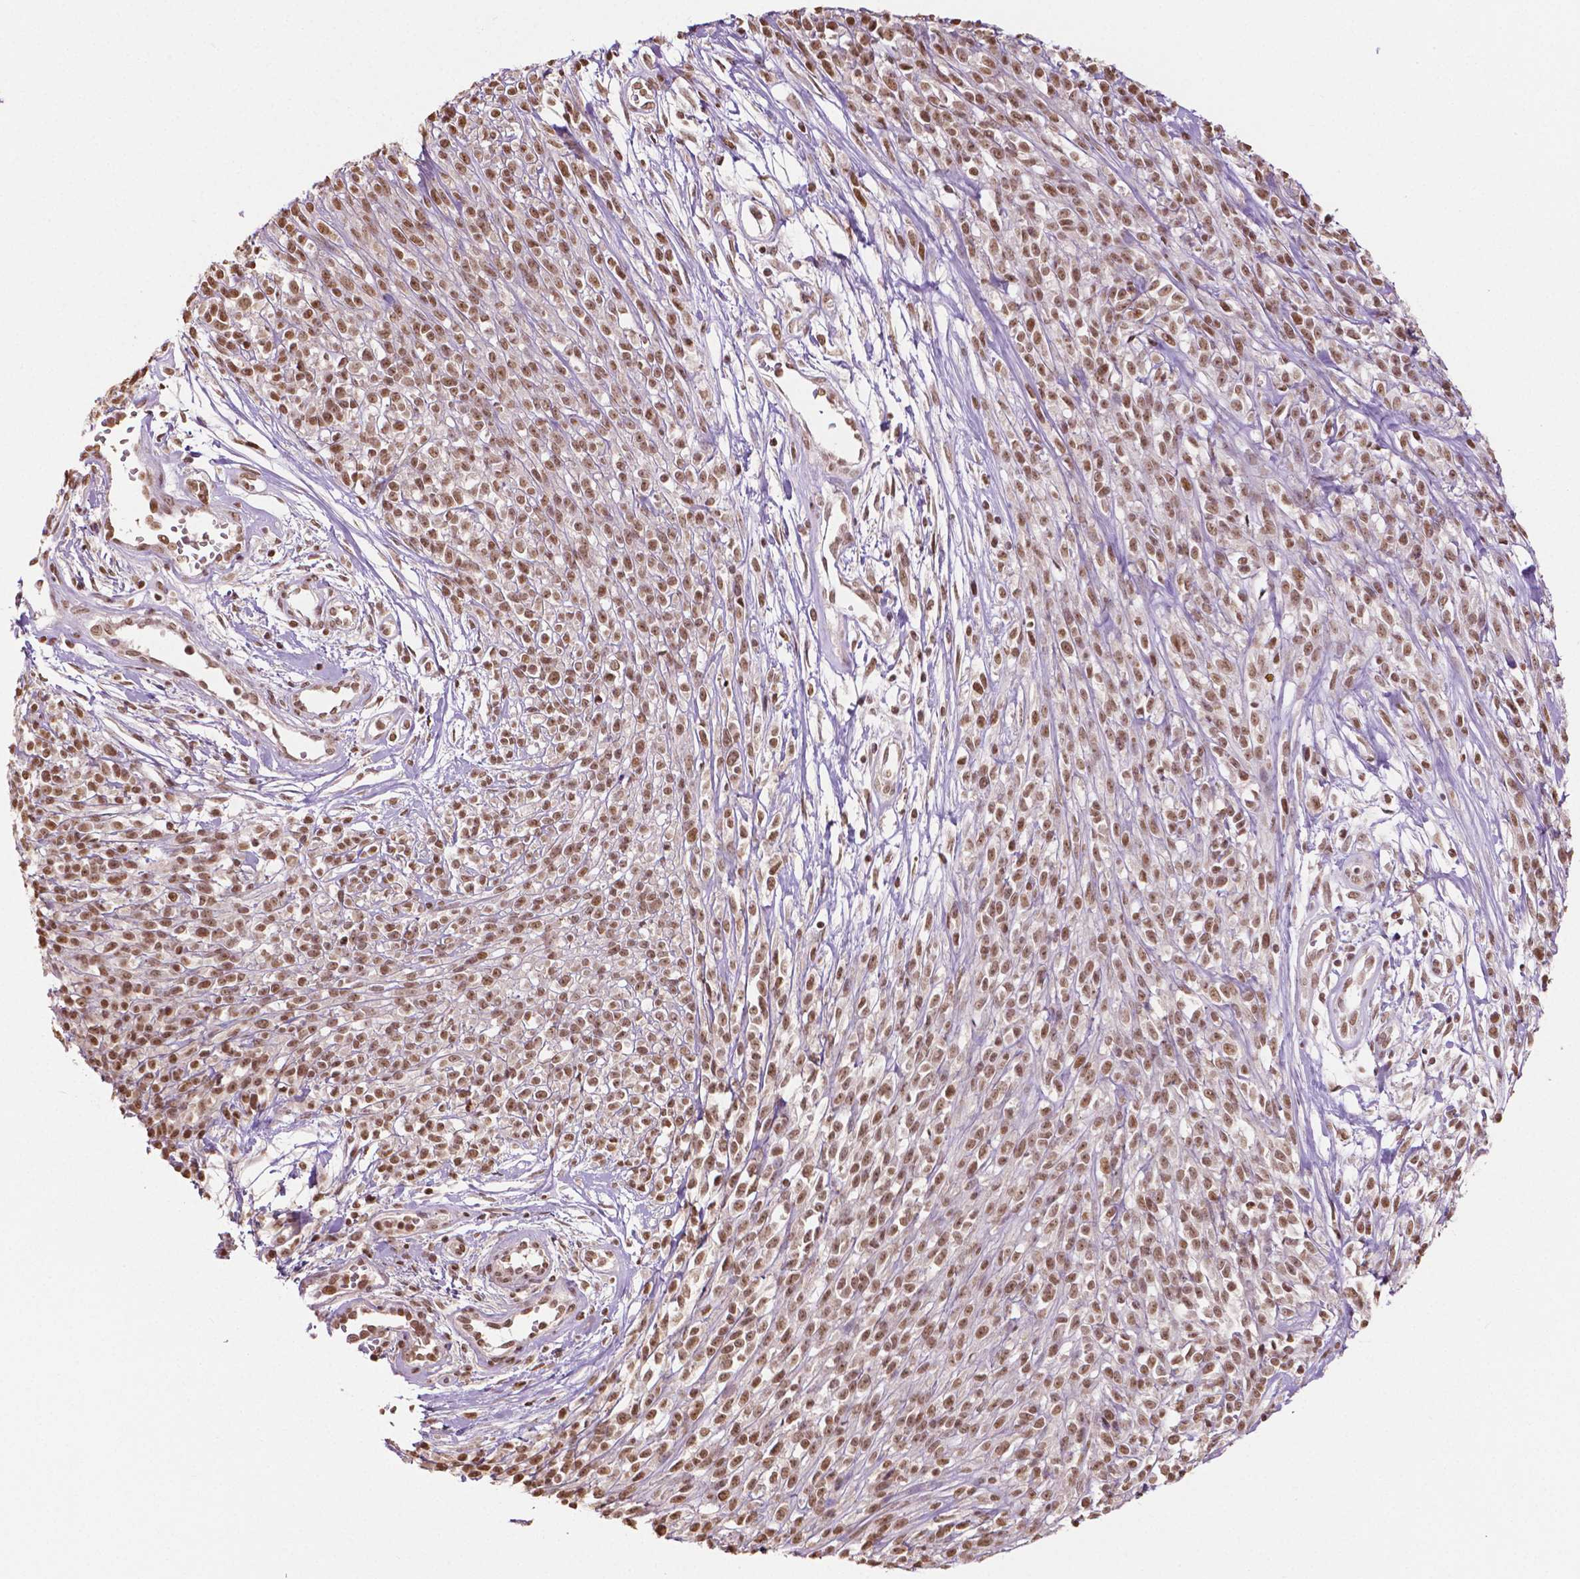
{"staining": {"intensity": "moderate", "quantity": ">75%", "location": "nuclear"}, "tissue": "melanoma", "cell_type": "Tumor cells", "image_type": "cancer", "snomed": [{"axis": "morphology", "description": "Malignant melanoma, NOS"}, {"axis": "topography", "description": "Skin"}, {"axis": "topography", "description": "Skin of trunk"}], "caption": "Melanoma stained for a protein (brown) displays moderate nuclear positive positivity in approximately >75% of tumor cells.", "gene": "DEK", "patient": {"sex": "male", "age": 74}}